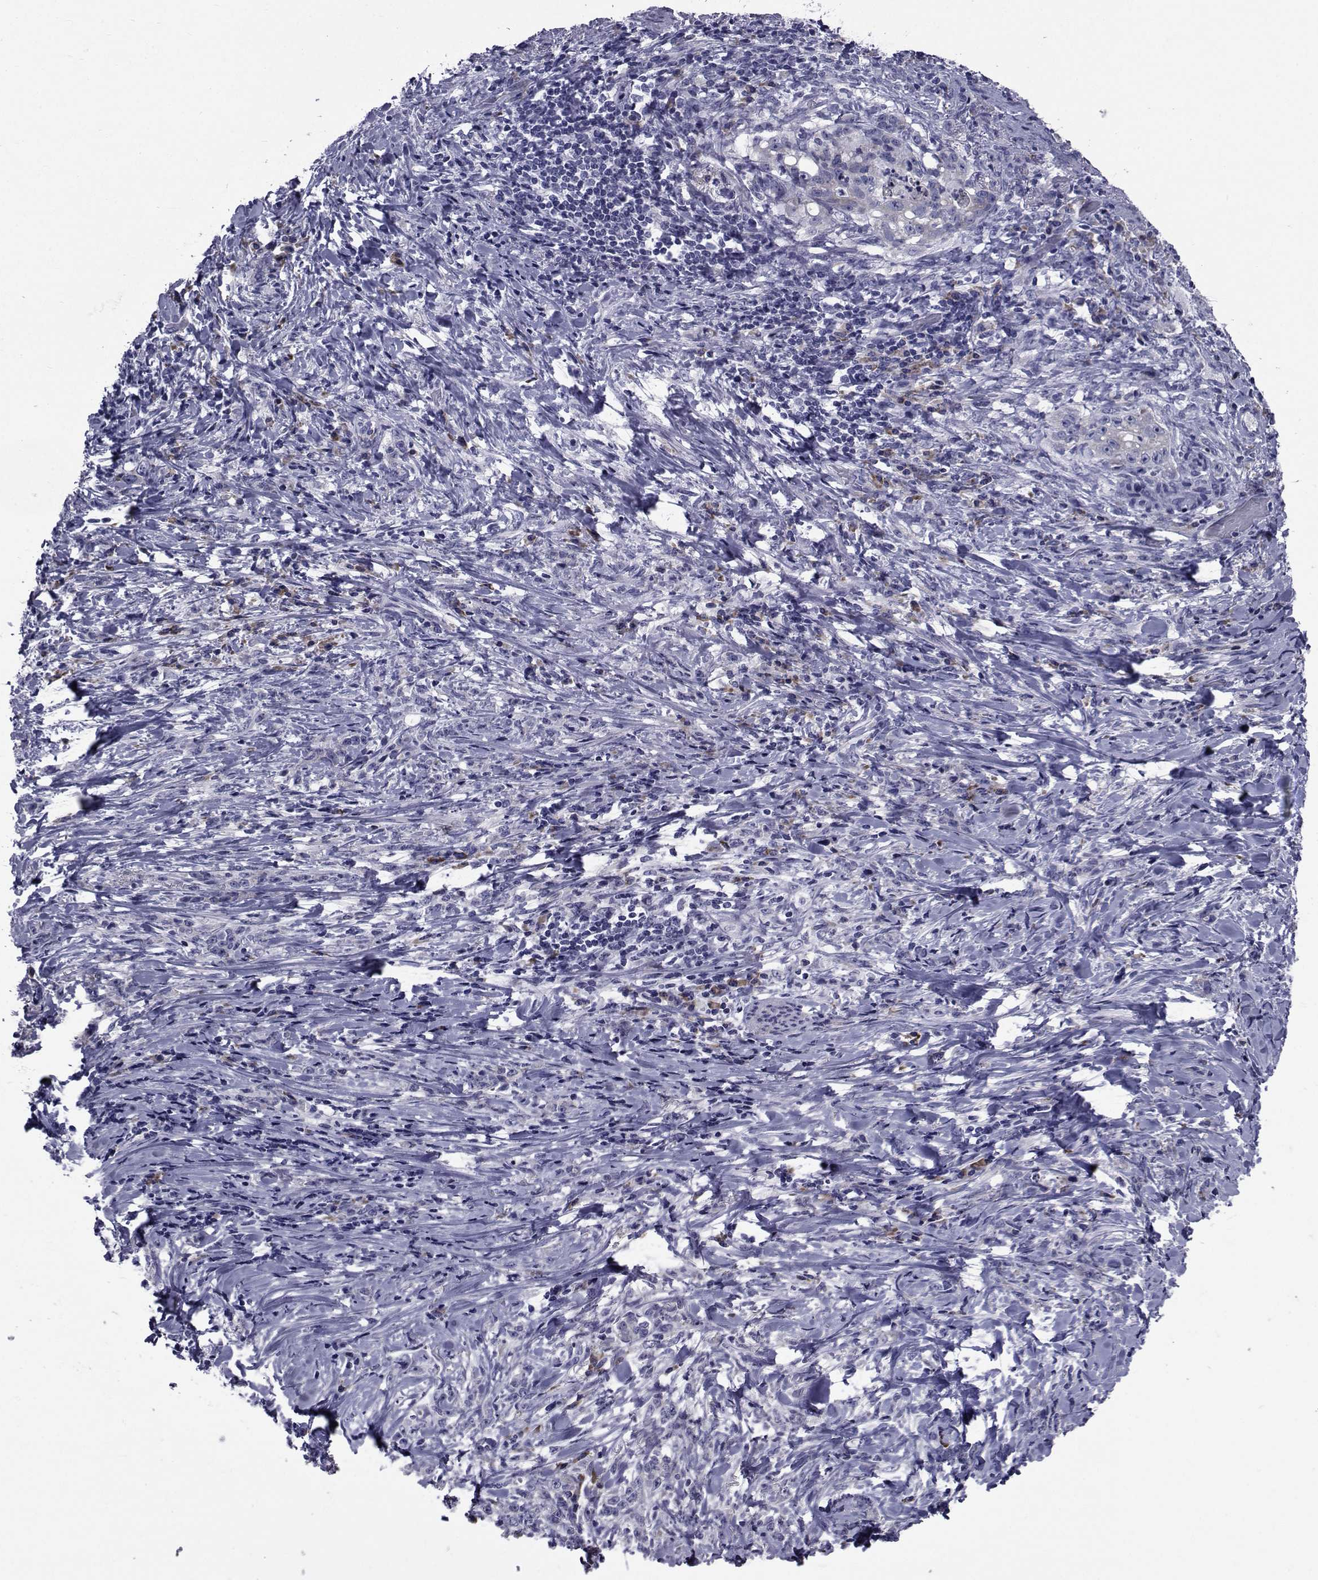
{"staining": {"intensity": "negative", "quantity": "none", "location": "none"}, "tissue": "stomach cancer", "cell_type": "Tumor cells", "image_type": "cancer", "snomed": [{"axis": "morphology", "description": "Adenocarcinoma, NOS"}, {"axis": "topography", "description": "Stomach, lower"}], "caption": "A high-resolution histopathology image shows IHC staining of adenocarcinoma (stomach), which demonstrates no significant staining in tumor cells.", "gene": "ROPN1", "patient": {"sex": "male", "age": 88}}